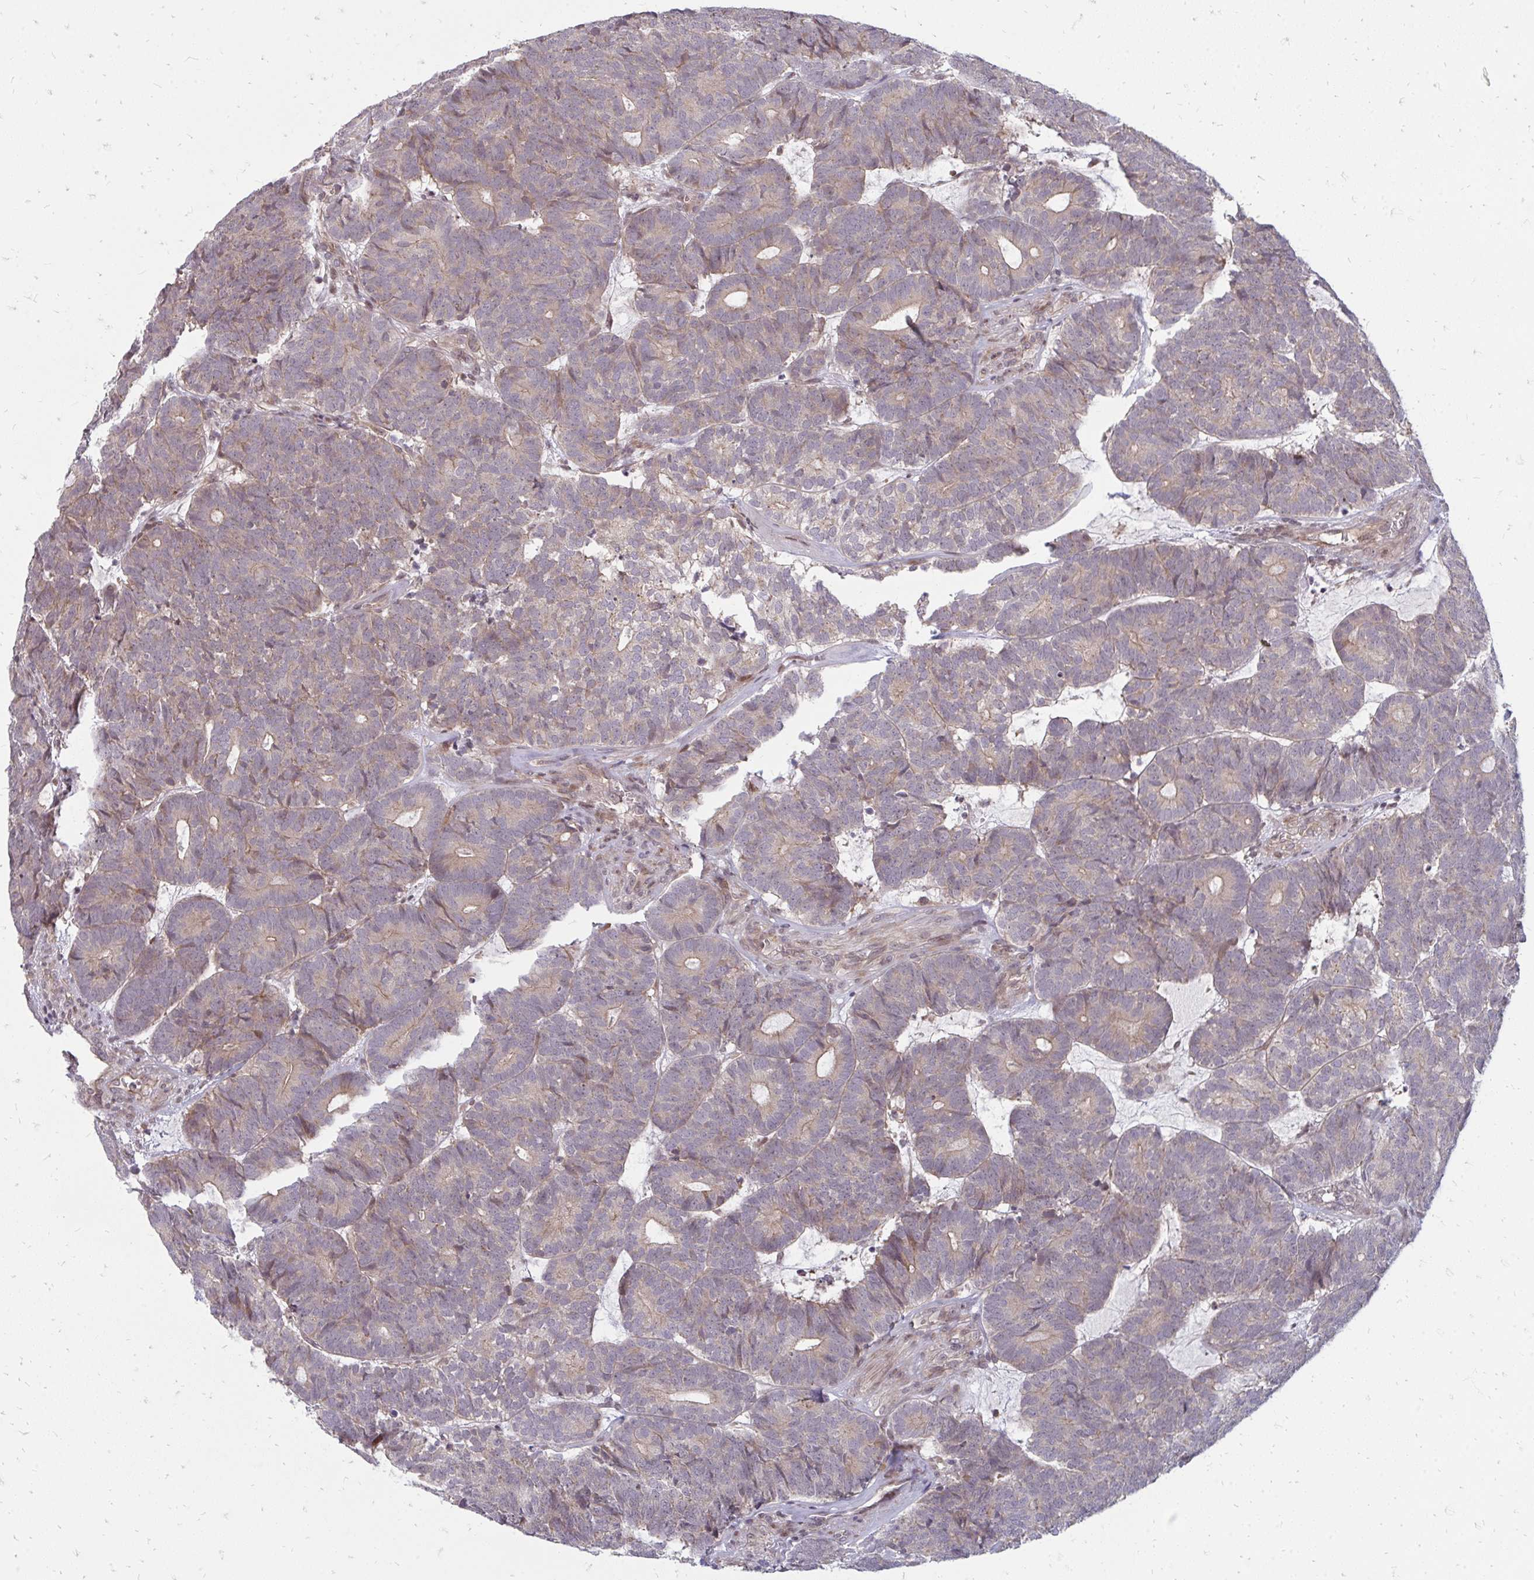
{"staining": {"intensity": "weak", "quantity": "25%-75%", "location": "cytoplasmic/membranous"}, "tissue": "head and neck cancer", "cell_type": "Tumor cells", "image_type": "cancer", "snomed": [{"axis": "morphology", "description": "Adenocarcinoma, NOS"}, {"axis": "topography", "description": "Head-Neck"}], "caption": "Weak cytoplasmic/membranous positivity is identified in approximately 25%-75% of tumor cells in adenocarcinoma (head and neck).", "gene": "ZNF285", "patient": {"sex": "female", "age": 81}}